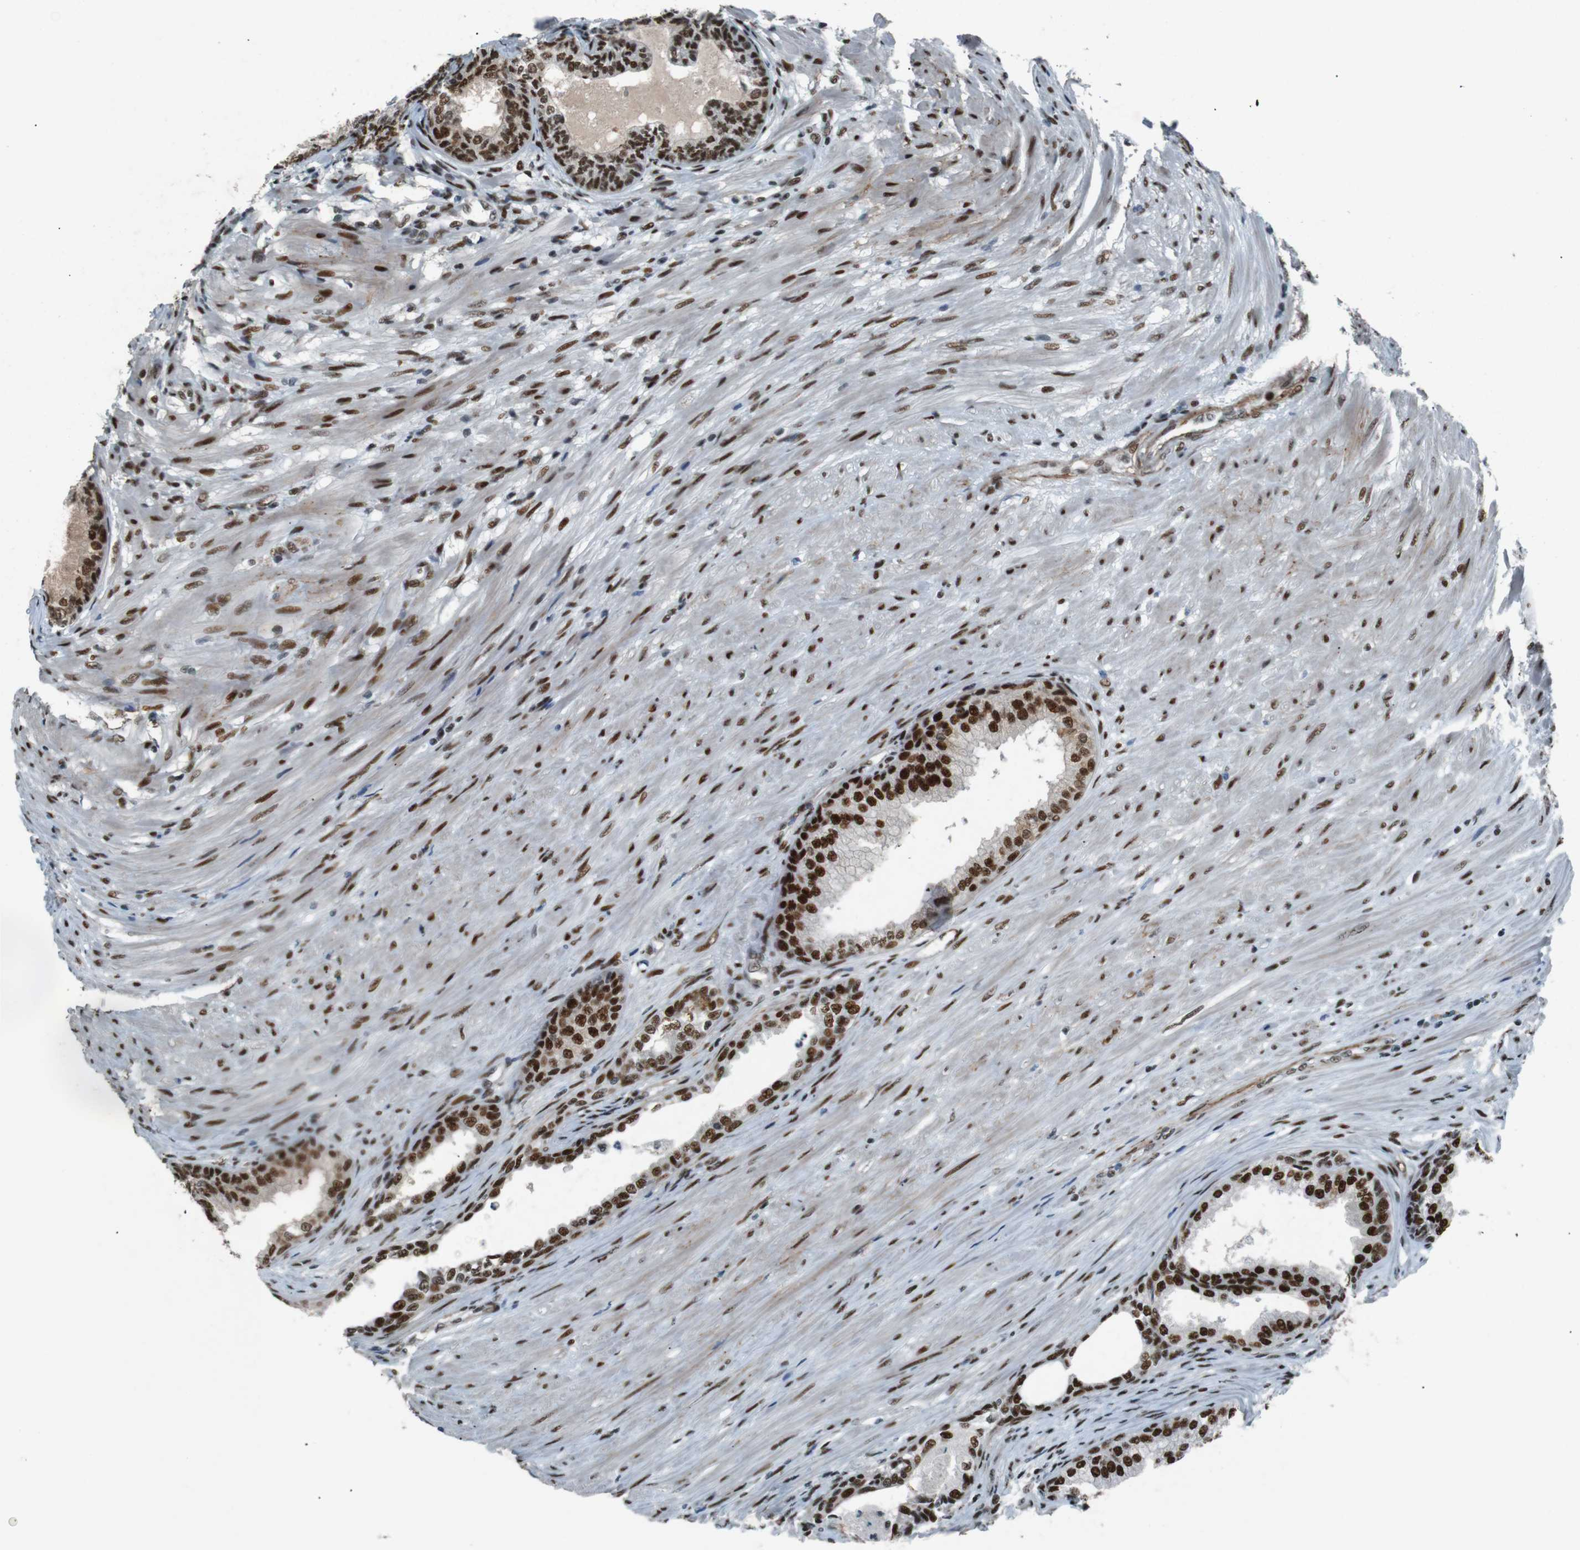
{"staining": {"intensity": "strong", "quantity": ">75%", "location": "nuclear"}, "tissue": "prostate", "cell_type": "Glandular cells", "image_type": "normal", "snomed": [{"axis": "morphology", "description": "Normal tissue, NOS"}, {"axis": "topography", "description": "Prostate"}], "caption": "A high amount of strong nuclear expression is identified in about >75% of glandular cells in unremarkable prostate.", "gene": "HEXIM1", "patient": {"sex": "male", "age": 76}}